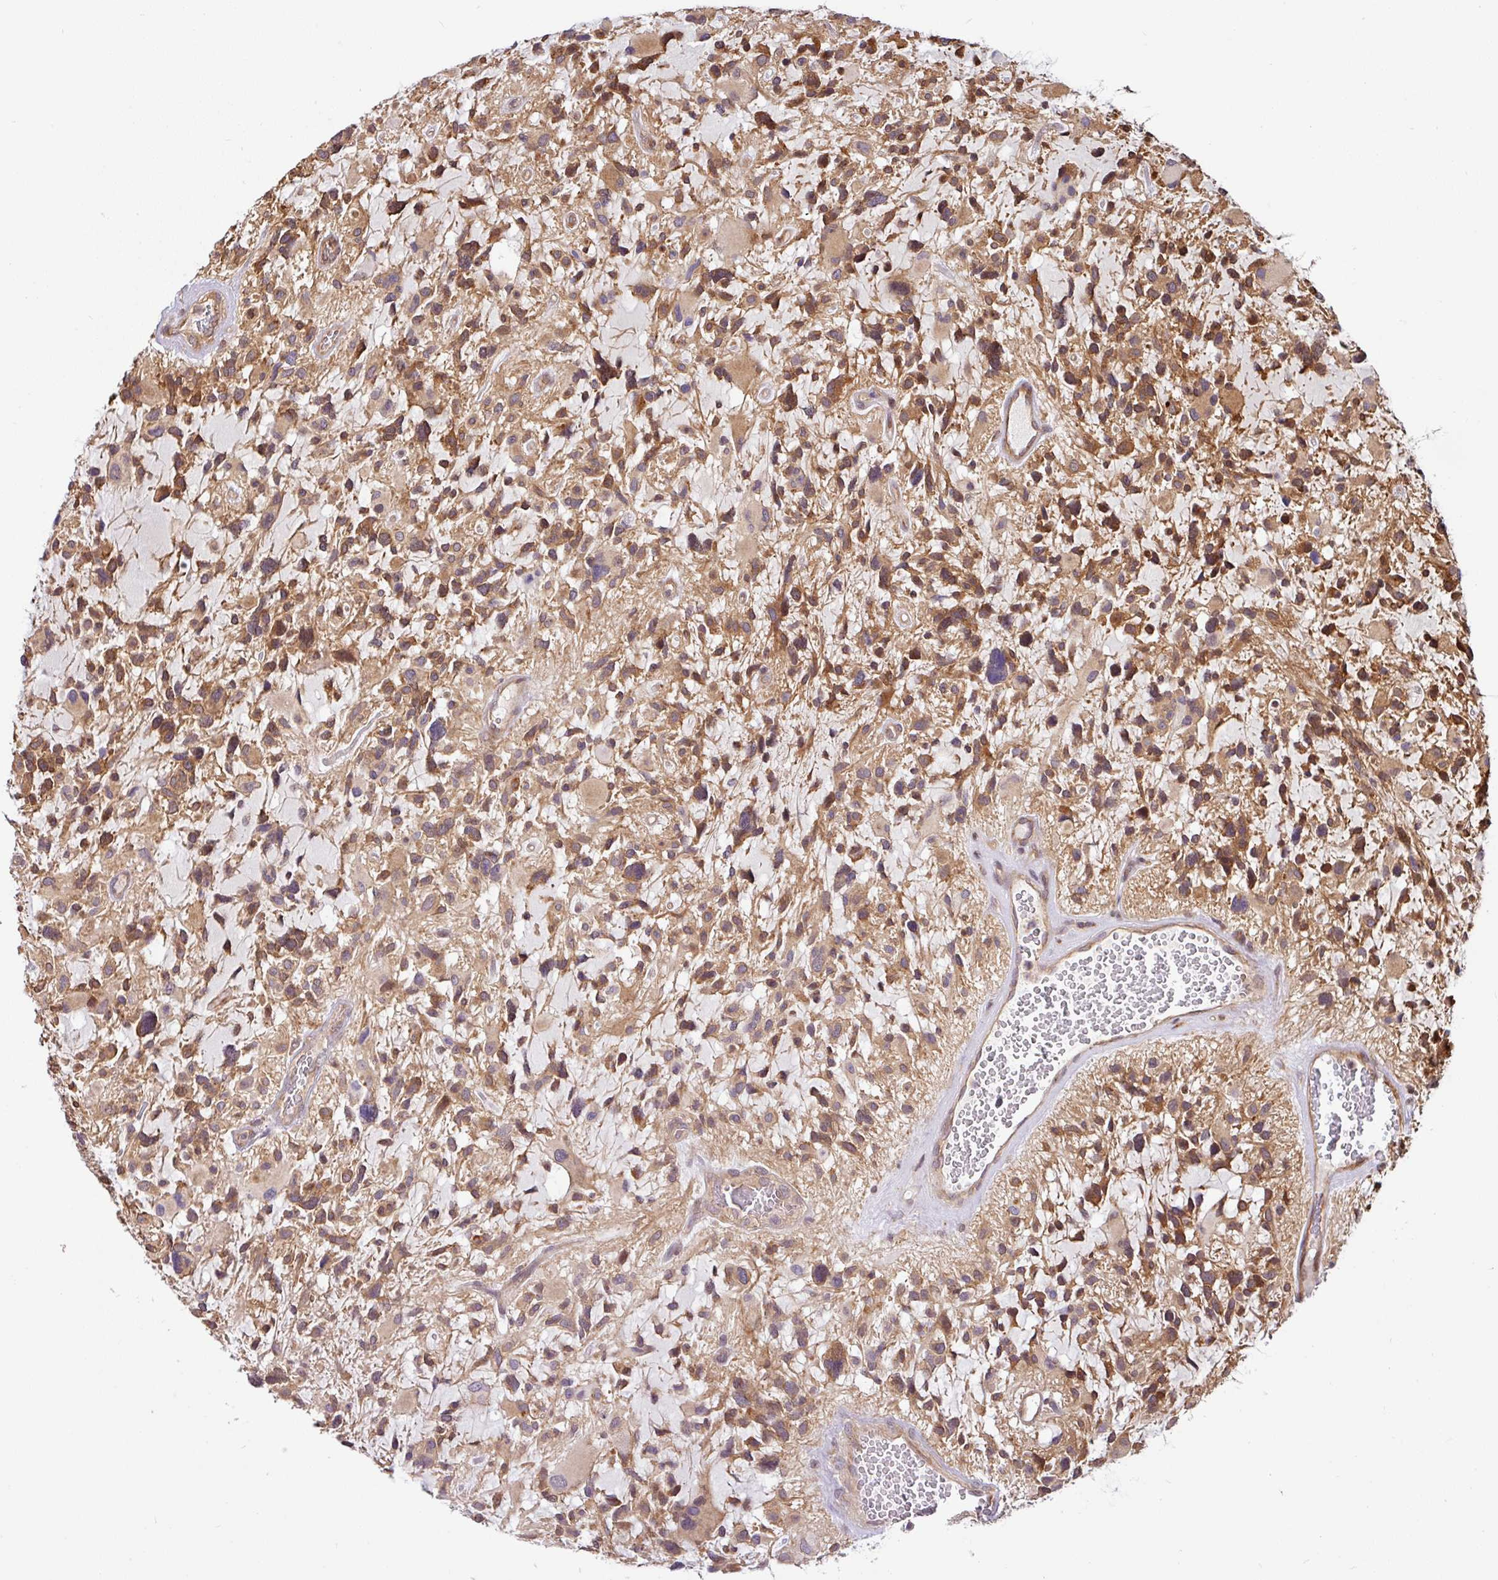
{"staining": {"intensity": "moderate", "quantity": ">75%", "location": "cytoplasmic/membranous,nuclear"}, "tissue": "glioma", "cell_type": "Tumor cells", "image_type": "cancer", "snomed": [{"axis": "morphology", "description": "Glioma, malignant, High grade"}, {"axis": "topography", "description": "Brain"}], "caption": "Immunohistochemical staining of malignant glioma (high-grade) demonstrates medium levels of moderate cytoplasmic/membranous and nuclear protein expression in about >75% of tumor cells.", "gene": "SHB", "patient": {"sex": "female", "age": 11}}